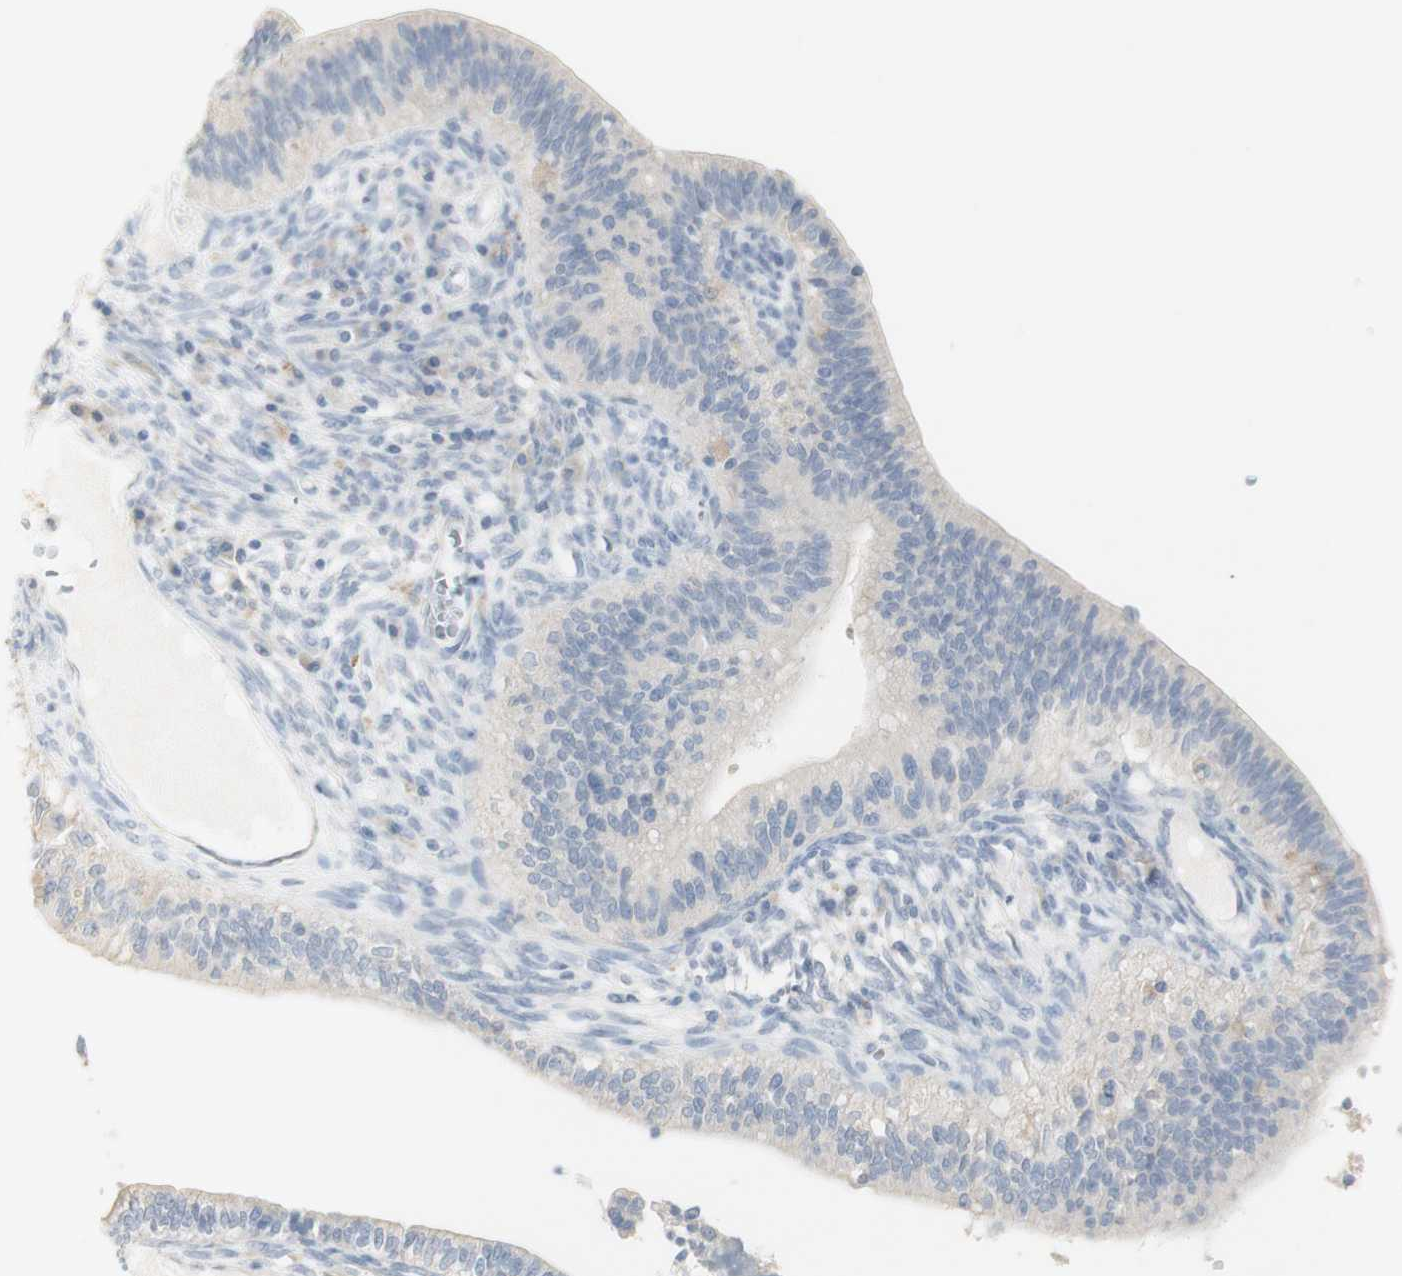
{"staining": {"intensity": "negative", "quantity": "none", "location": "none"}, "tissue": "cervical cancer", "cell_type": "Tumor cells", "image_type": "cancer", "snomed": [{"axis": "morphology", "description": "Adenocarcinoma, NOS"}, {"axis": "topography", "description": "Cervix"}], "caption": "Cervical cancer was stained to show a protein in brown. There is no significant staining in tumor cells. (Immunohistochemistry (ihc), brightfield microscopy, high magnification).", "gene": "ART3", "patient": {"sex": "female", "age": 44}}